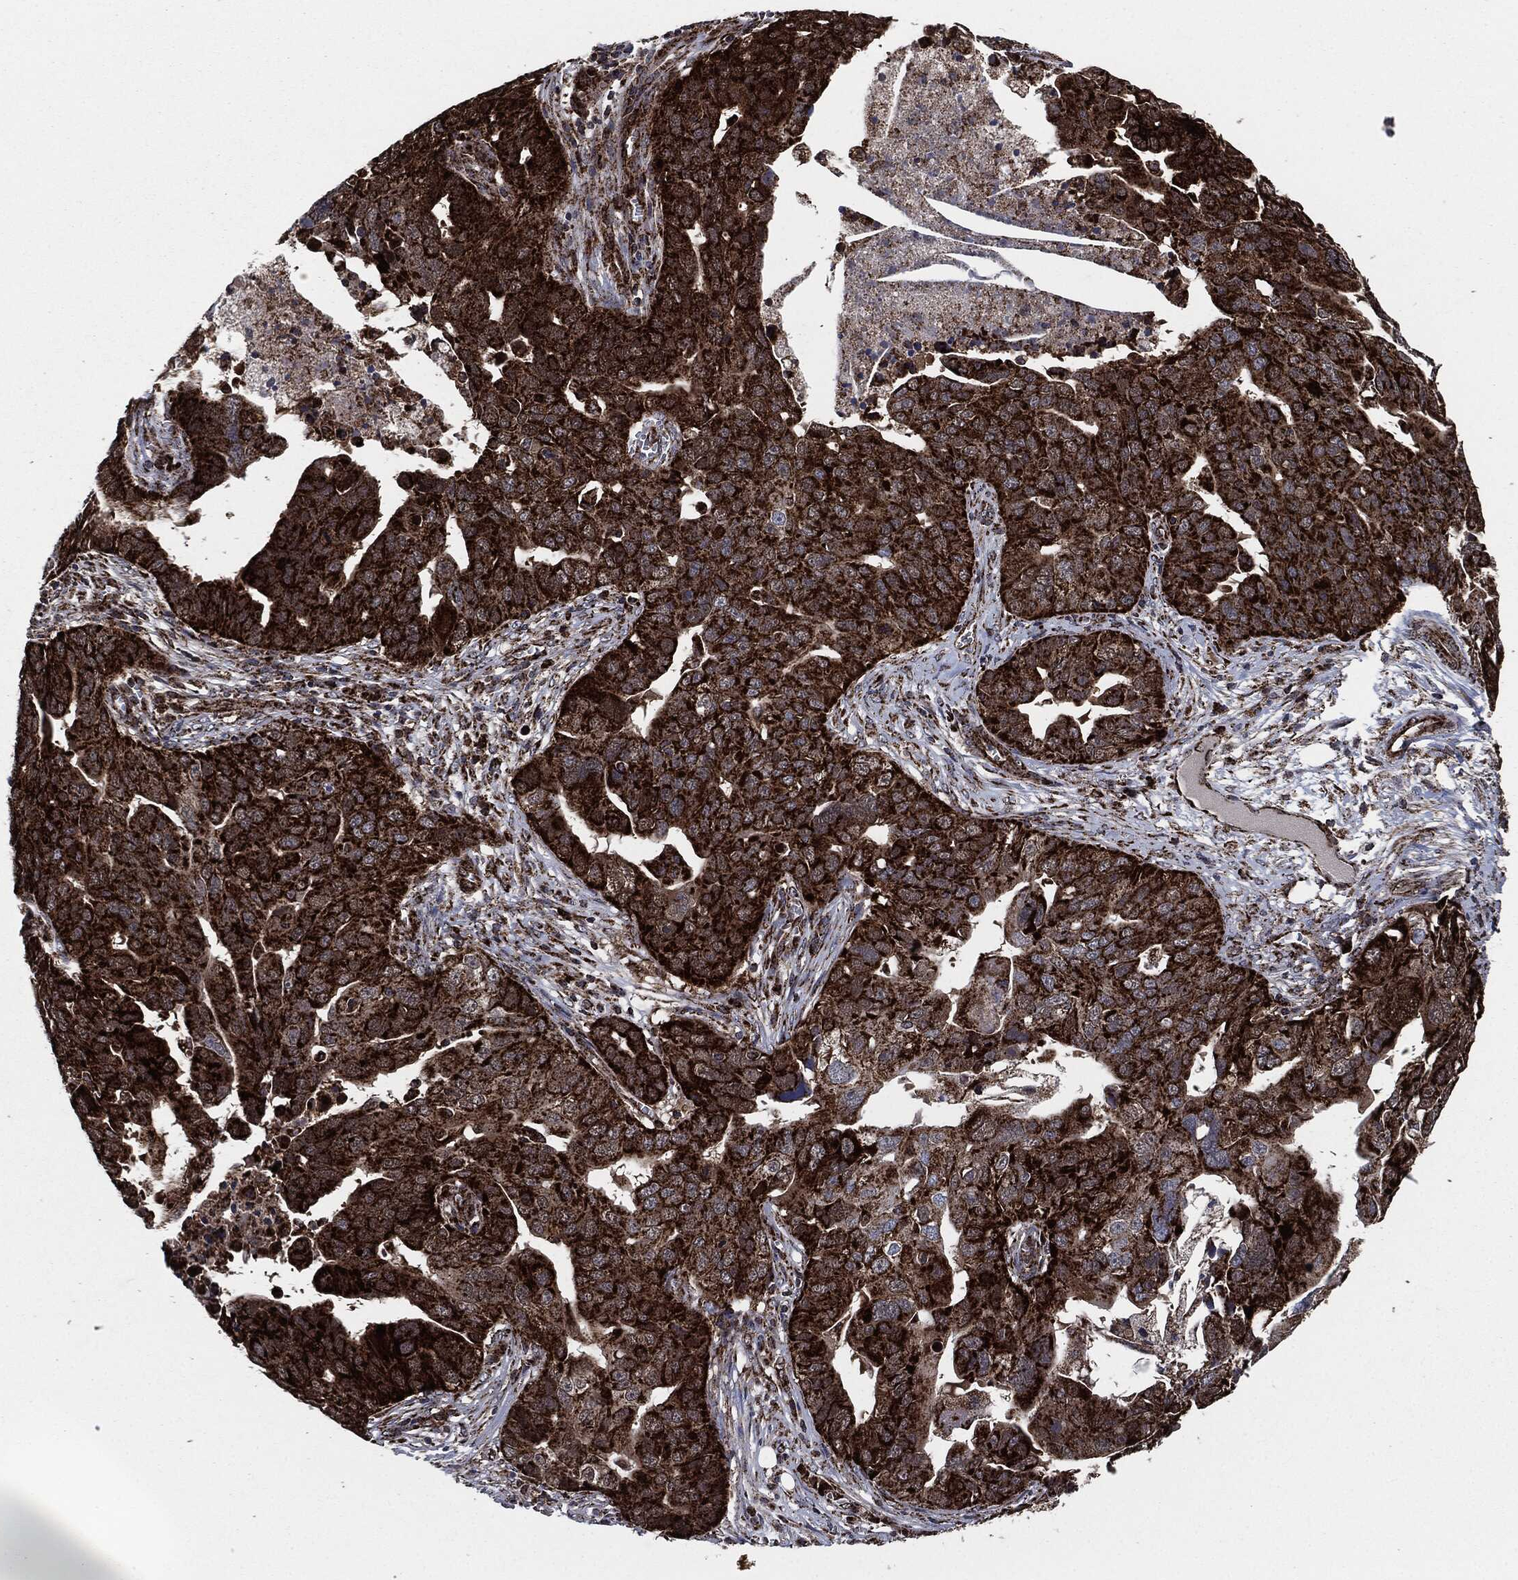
{"staining": {"intensity": "strong", "quantity": ">75%", "location": "cytoplasmic/membranous"}, "tissue": "ovarian cancer", "cell_type": "Tumor cells", "image_type": "cancer", "snomed": [{"axis": "morphology", "description": "Carcinoma, endometroid"}, {"axis": "topography", "description": "Soft tissue"}, {"axis": "topography", "description": "Ovary"}], "caption": "This image exhibits IHC staining of human ovarian cancer, with high strong cytoplasmic/membranous positivity in approximately >75% of tumor cells.", "gene": "FH", "patient": {"sex": "female", "age": 52}}